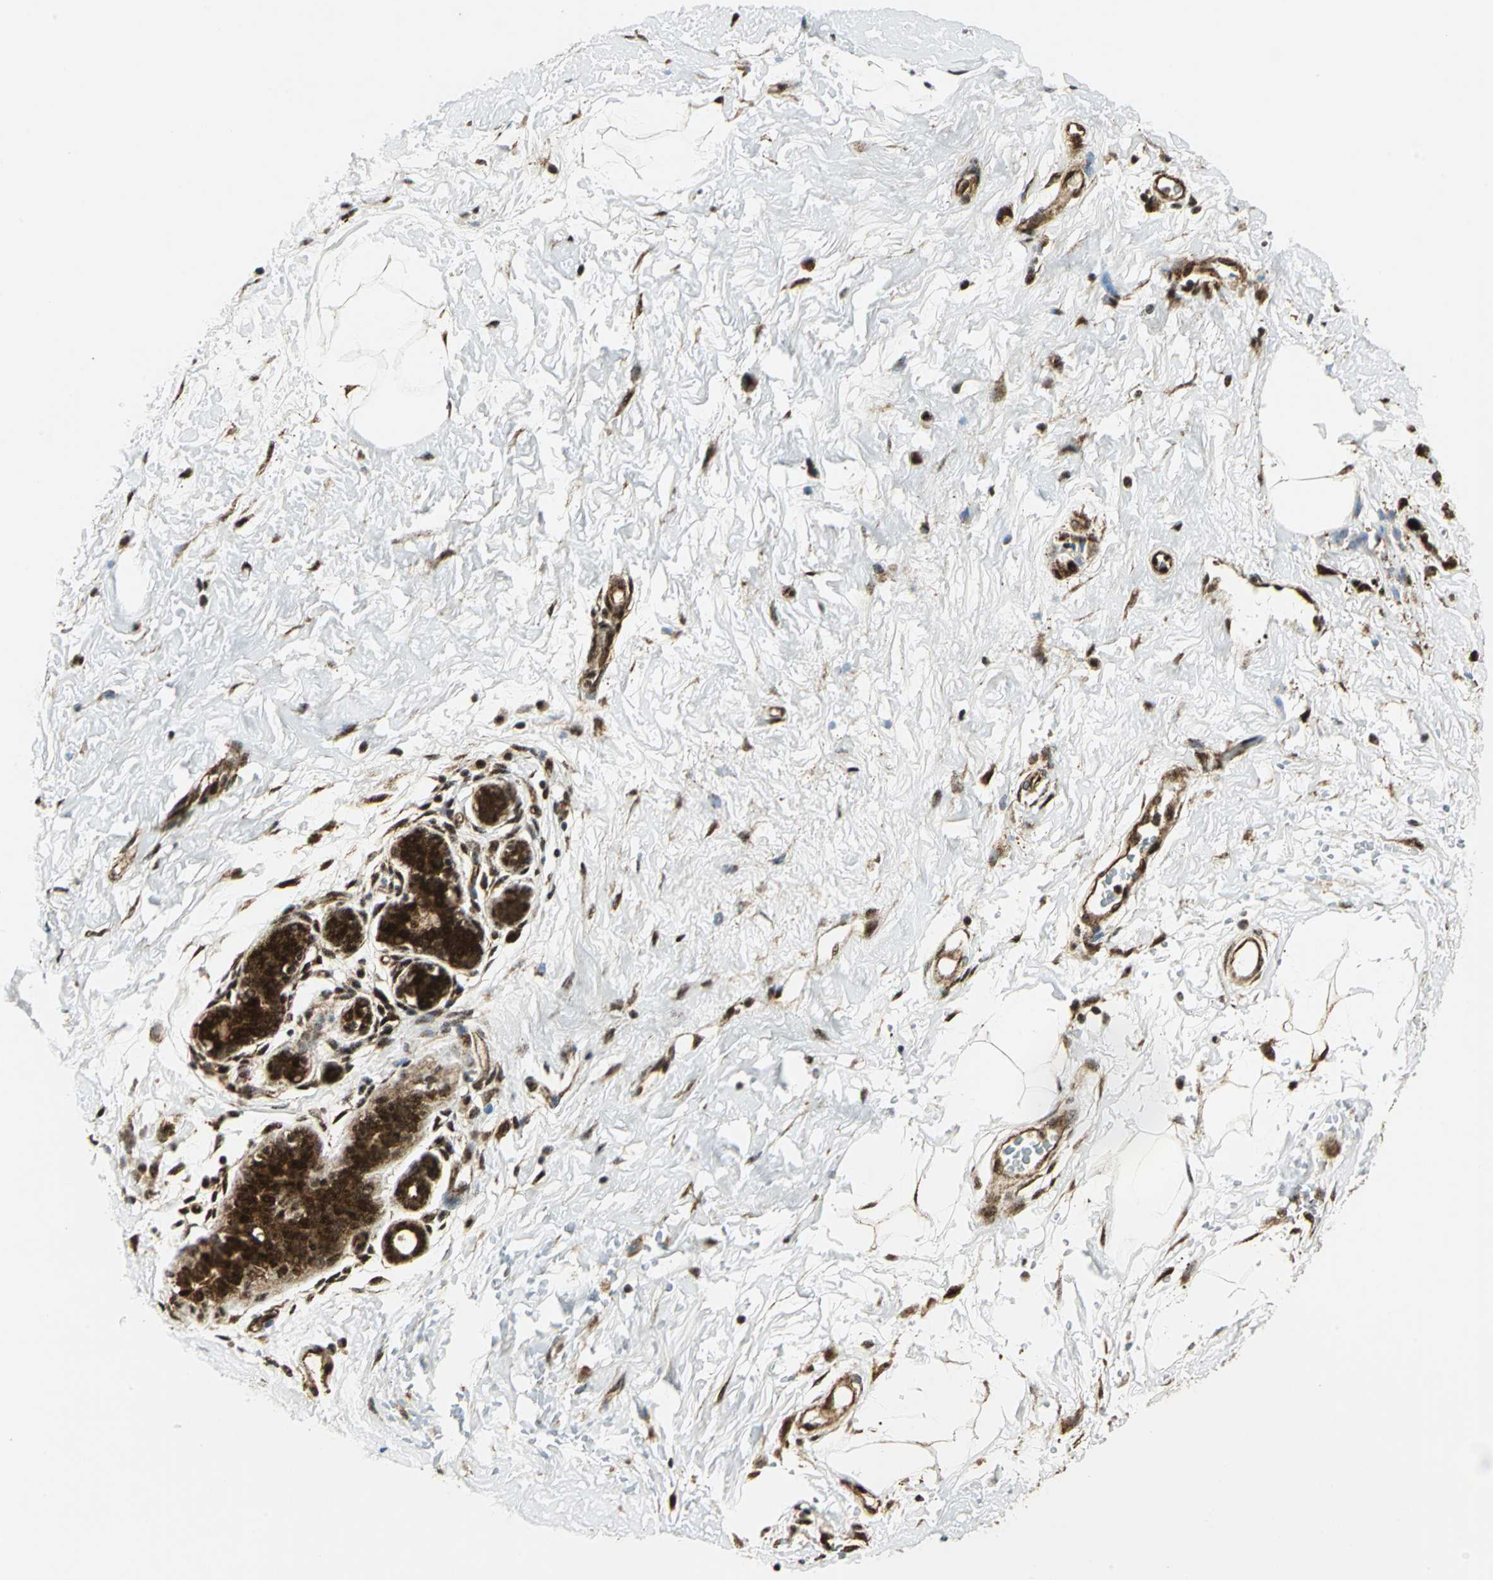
{"staining": {"intensity": "strong", "quantity": ">75%", "location": "cytoplasmic/membranous,nuclear"}, "tissue": "breast cancer", "cell_type": "Tumor cells", "image_type": "cancer", "snomed": [{"axis": "morphology", "description": "Lobular carcinoma, in situ"}, {"axis": "morphology", "description": "Lobular carcinoma"}, {"axis": "topography", "description": "Breast"}], "caption": "Human breast cancer (lobular carcinoma in situ) stained with a protein marker demonstrates strong staining in tumor cells.", "gene": "COPS5", "patient": {"sex": "female", "age": 41}}